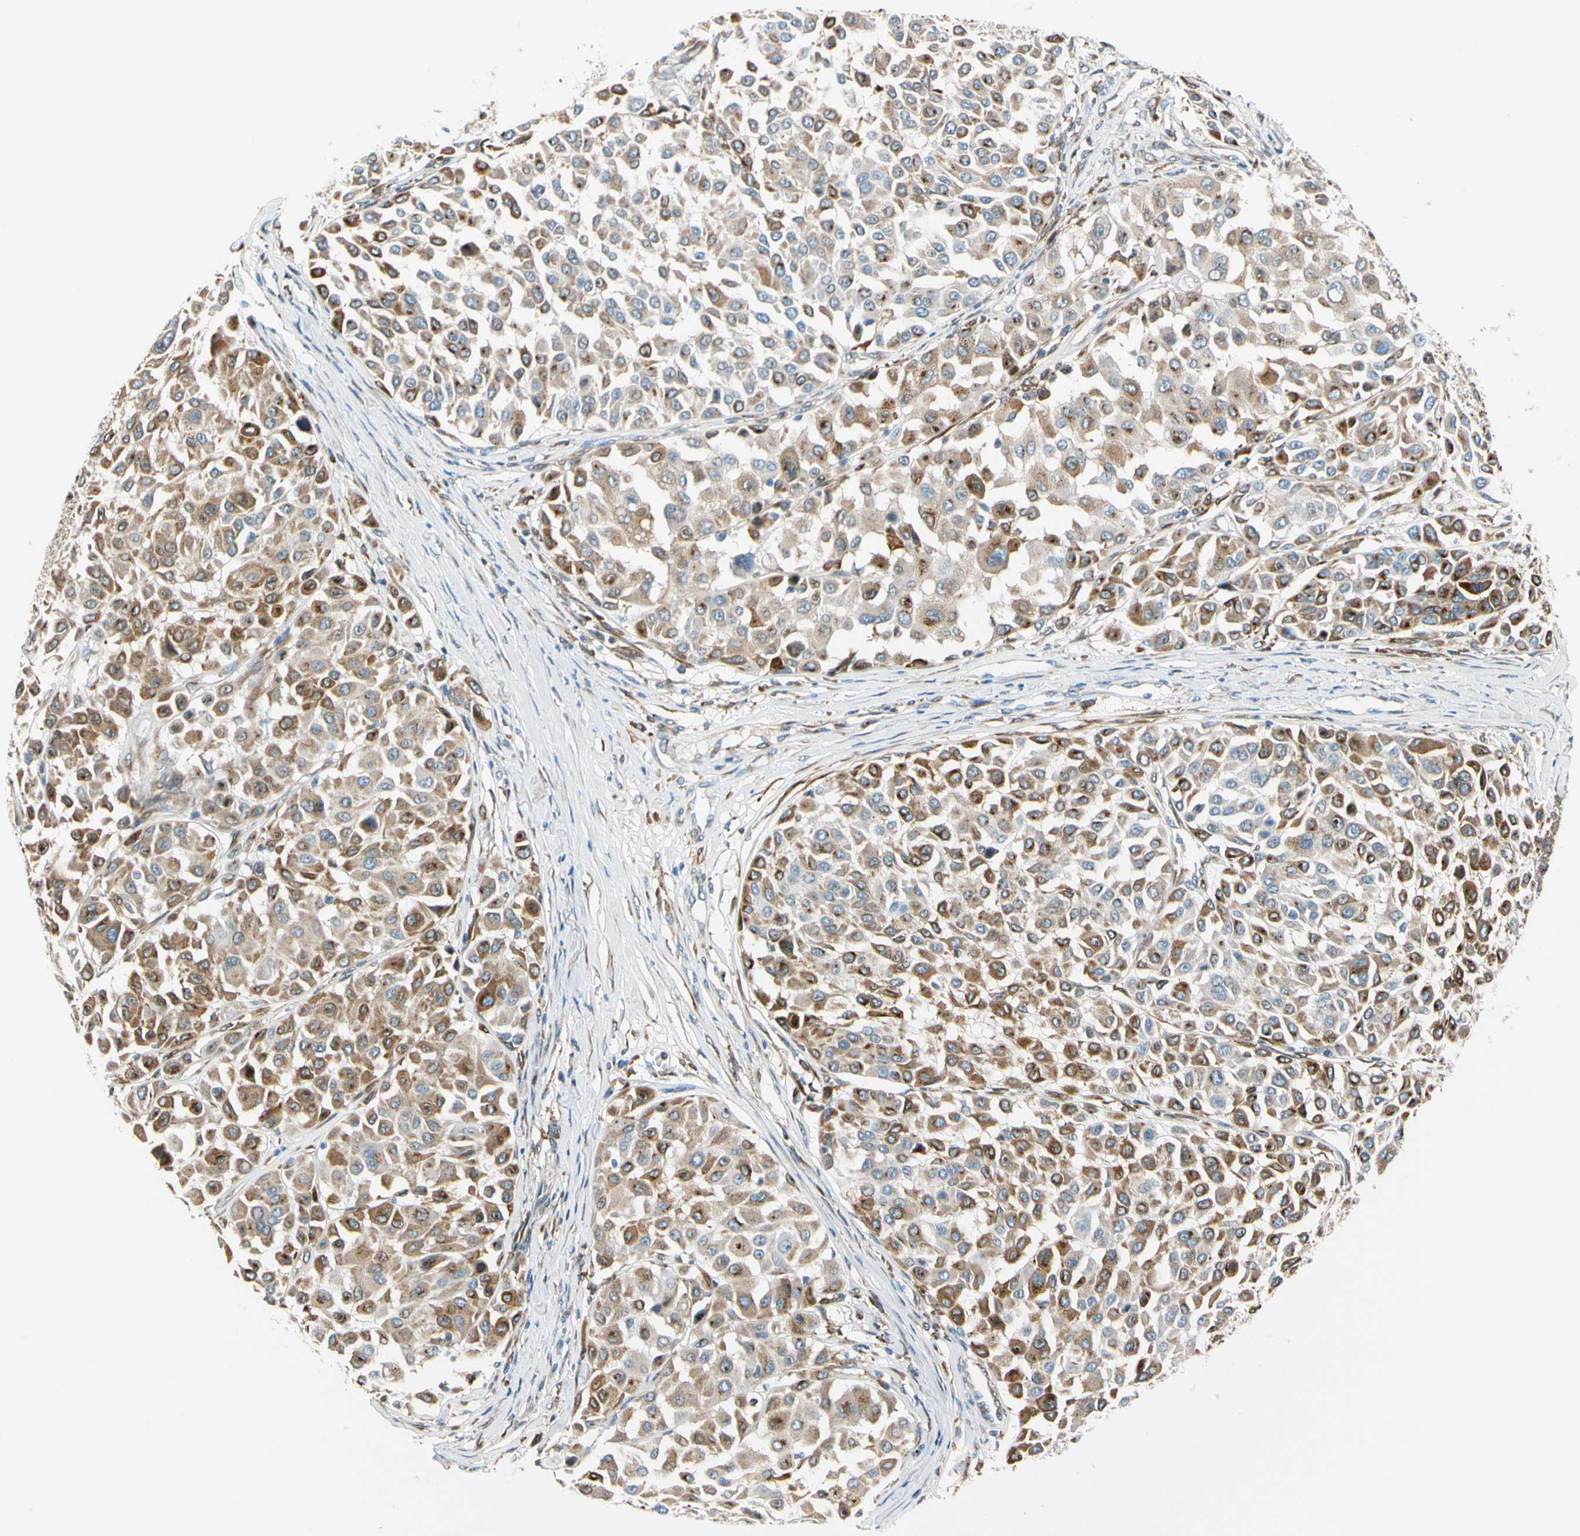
{"staining": {"intensity": "moderate", "quantity": ">75%", "location": "cytoplasmic/membranous"}, "tissue": "melanoma", "cell_type": "Tumor cells", "image_type": "cancer", "snomed": [{"axis": "morphology", "description": "Malignant melanoma, Metastatic site"}, {"axis": "topography", "description": "Soft tissue"}], "caption": "Human melanoma stained with a brown dye displays moderate cytoplasmic/membranous positive staining in about >75% of tumor cells.", "gene": "NUCB1", "patient": {"sex": "male", "age": 41}}